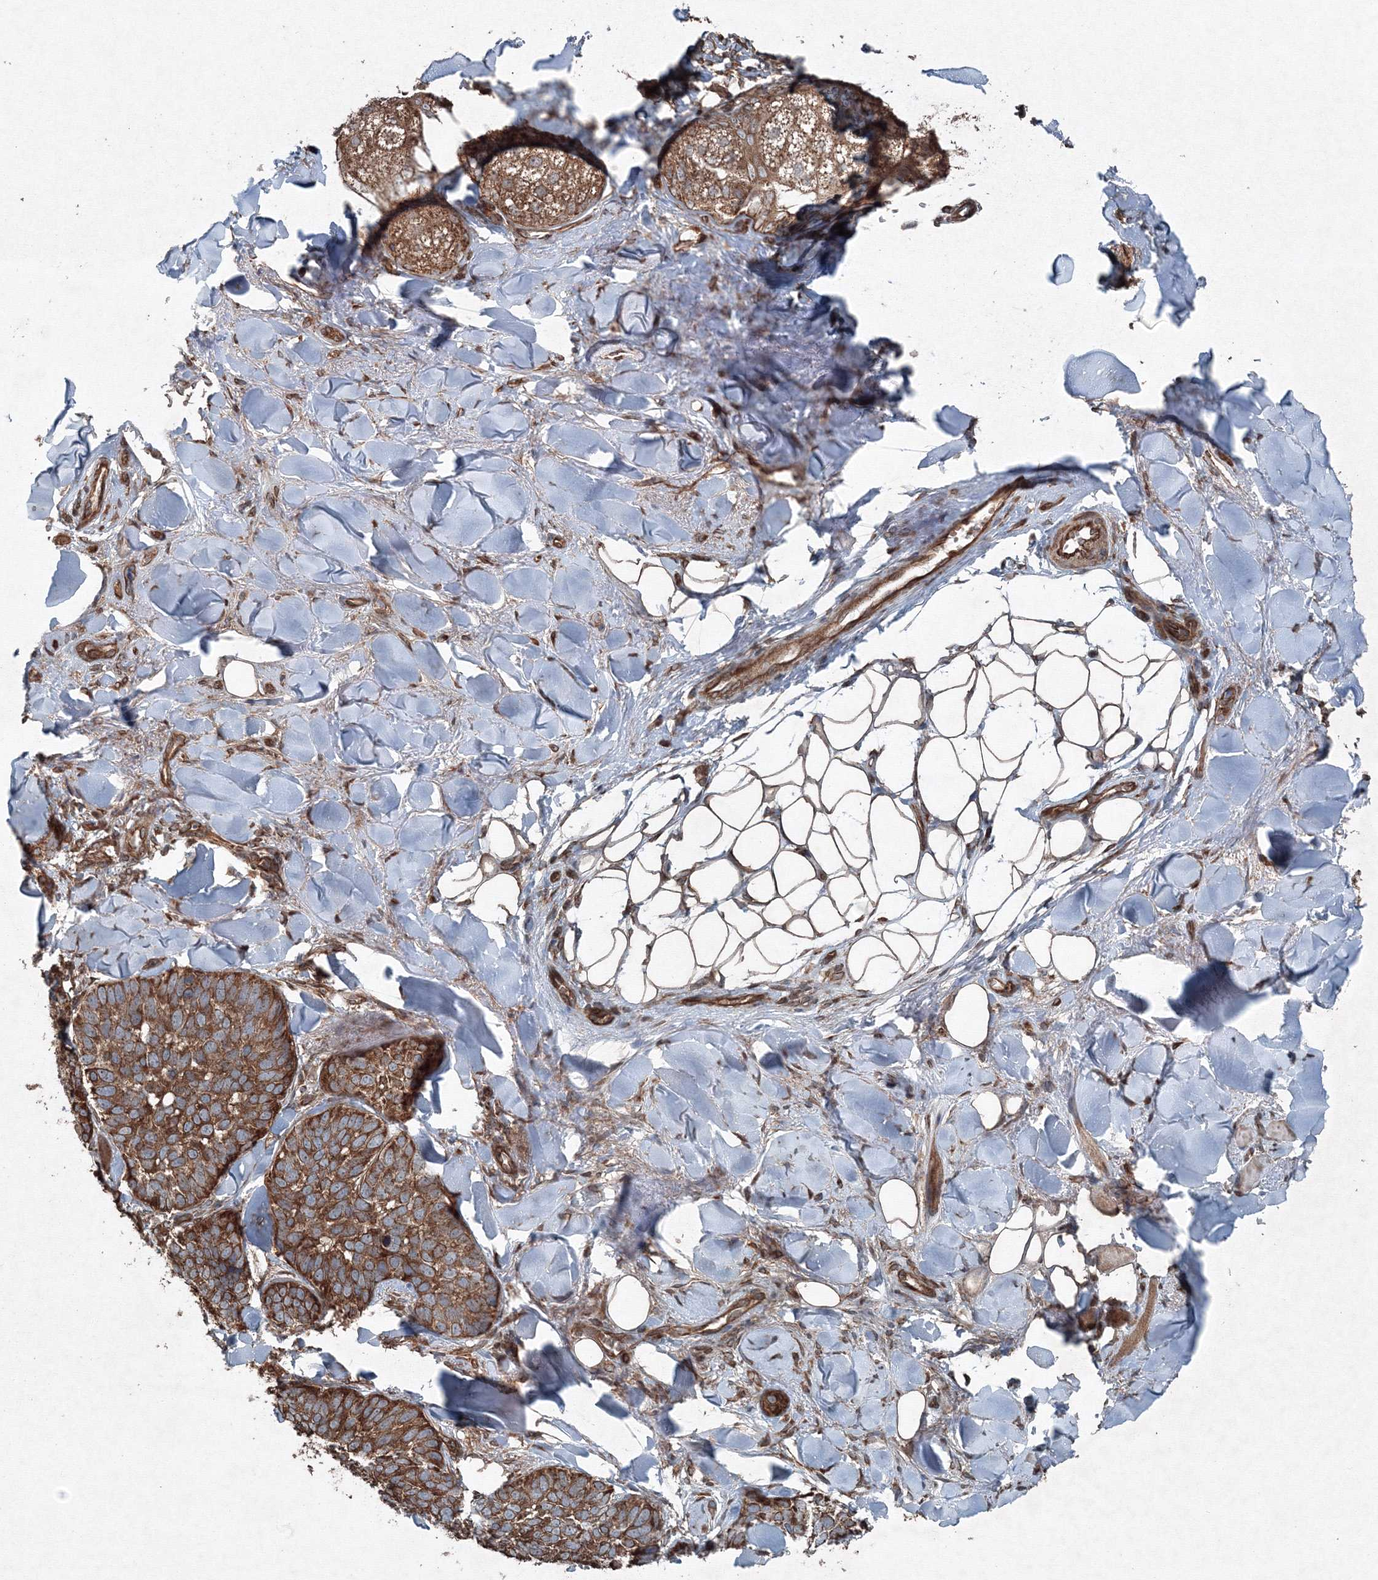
{"staining": {"intensity": "strong", "quantity": ">75%", "location": "cytoplasmic/membranous"}, "tissue": "skin cancer", "cell_type": "Tumor cells", "image_type": "cancer", "snomed": [{"axis": "morphology", "description": "Basal cell carcinoma"}, {"axis": "topography", "description": "Skin"}], "caption": "Immunohistochemistry (IHC) histopathology image of human skin cancer stained for a protein (brown), which reveals high levels of strong cytoplasmic/membranous staining in about >75% of tumor cells.", "gene": "COPS7B", "patient": {"sex": "male", "age": 62}}